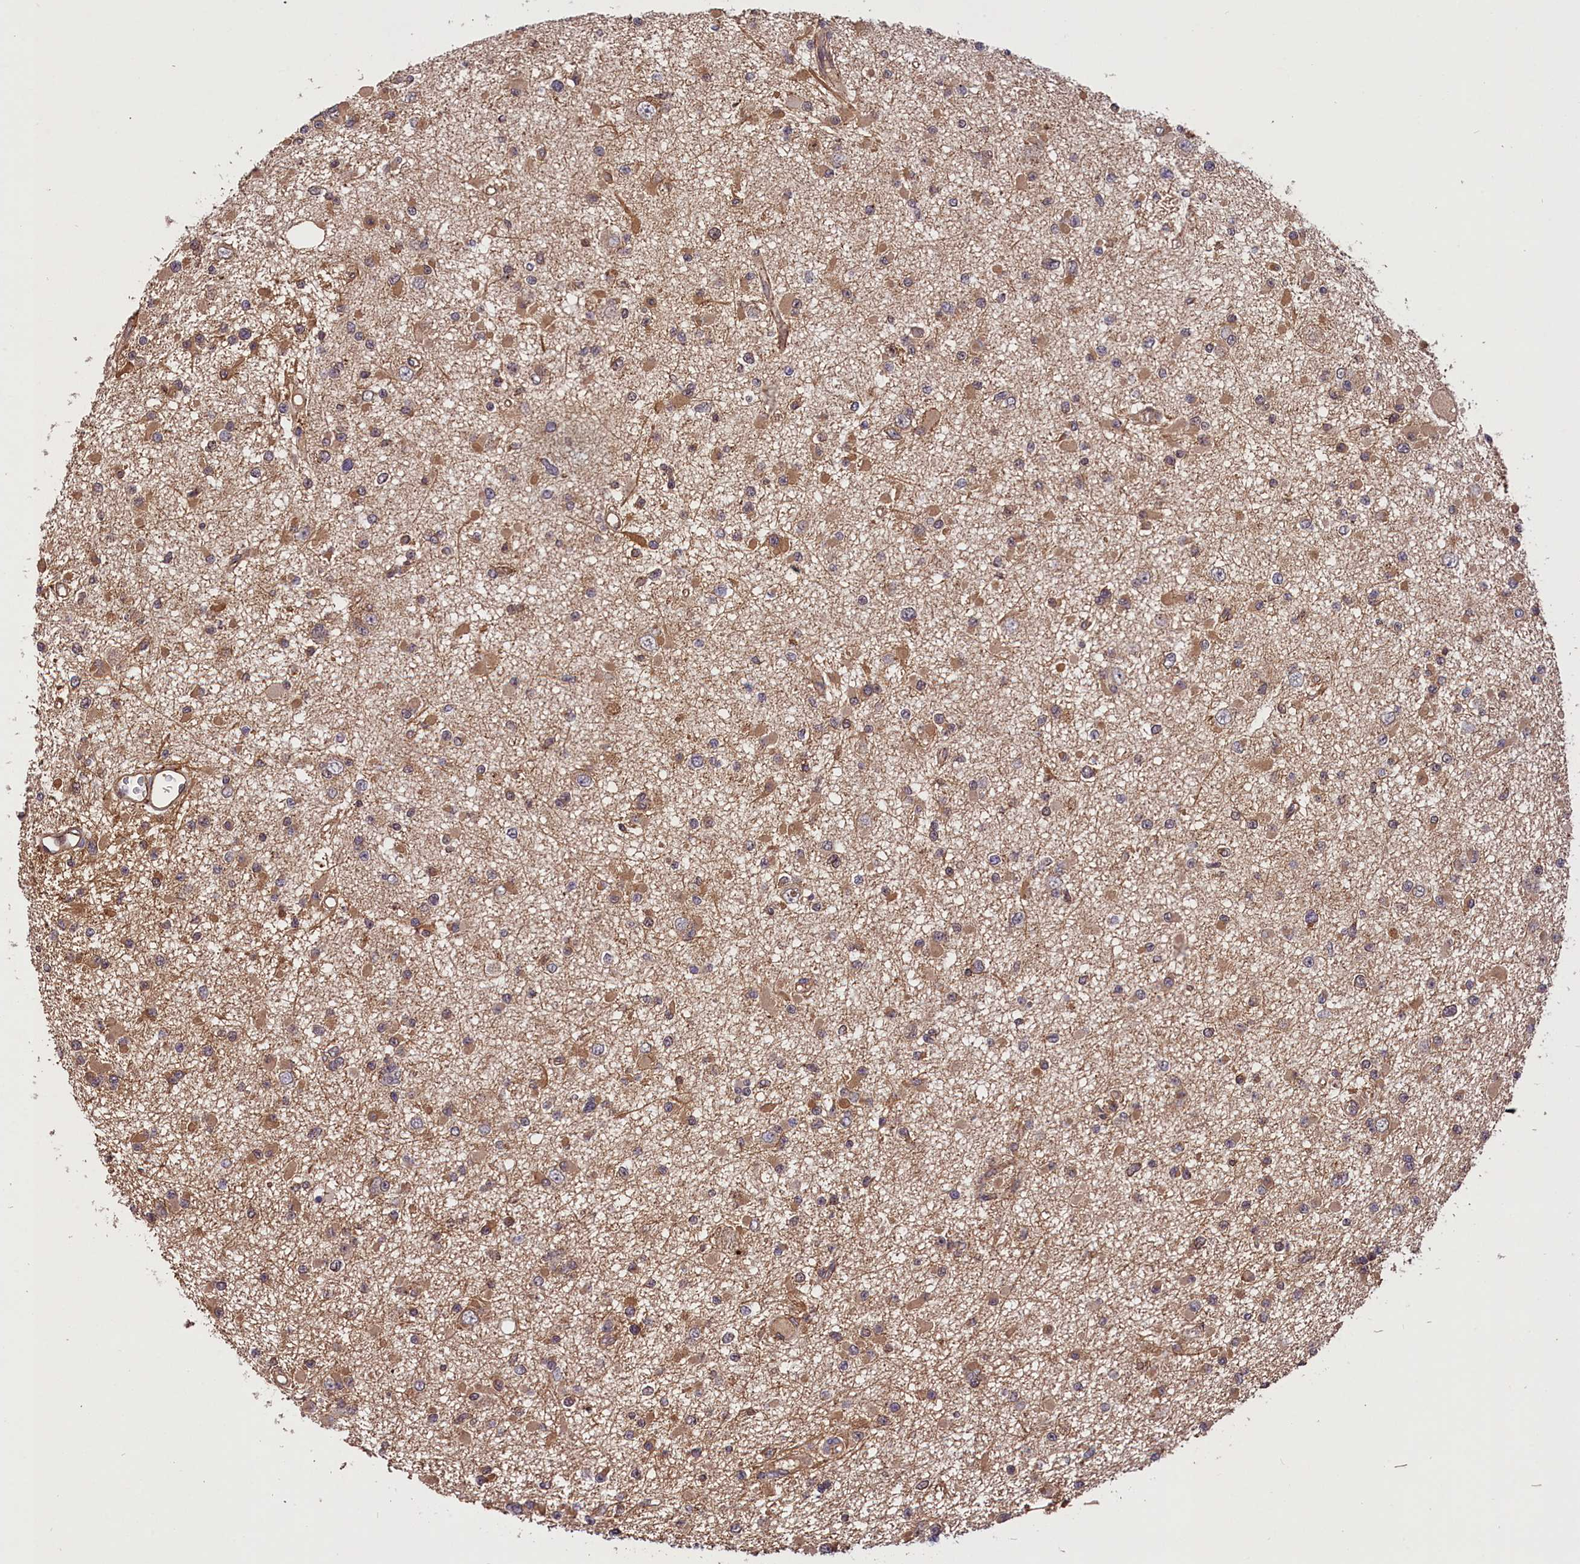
{"staining": {"intensity": "moderate", "quantity": "25%-75%", "location": "cytoplasmic/membranous"}, "tissue": "glioma", "cell_type": "Tumor cells", "image_type": "cancer", "snomed": [{"axis": "morphology", "description": "Glioma, malignant, Low grade"}, {"axis": "topography", "description": "Brain"}], "caption": "The immunohistochemical stain highlights moderate cytoplasmic/membranous positivity in tumor cells of malignant glioma (low-grade) tissue.", "gene": "IST1", "patient": {"sex": "female", "age": 22}}